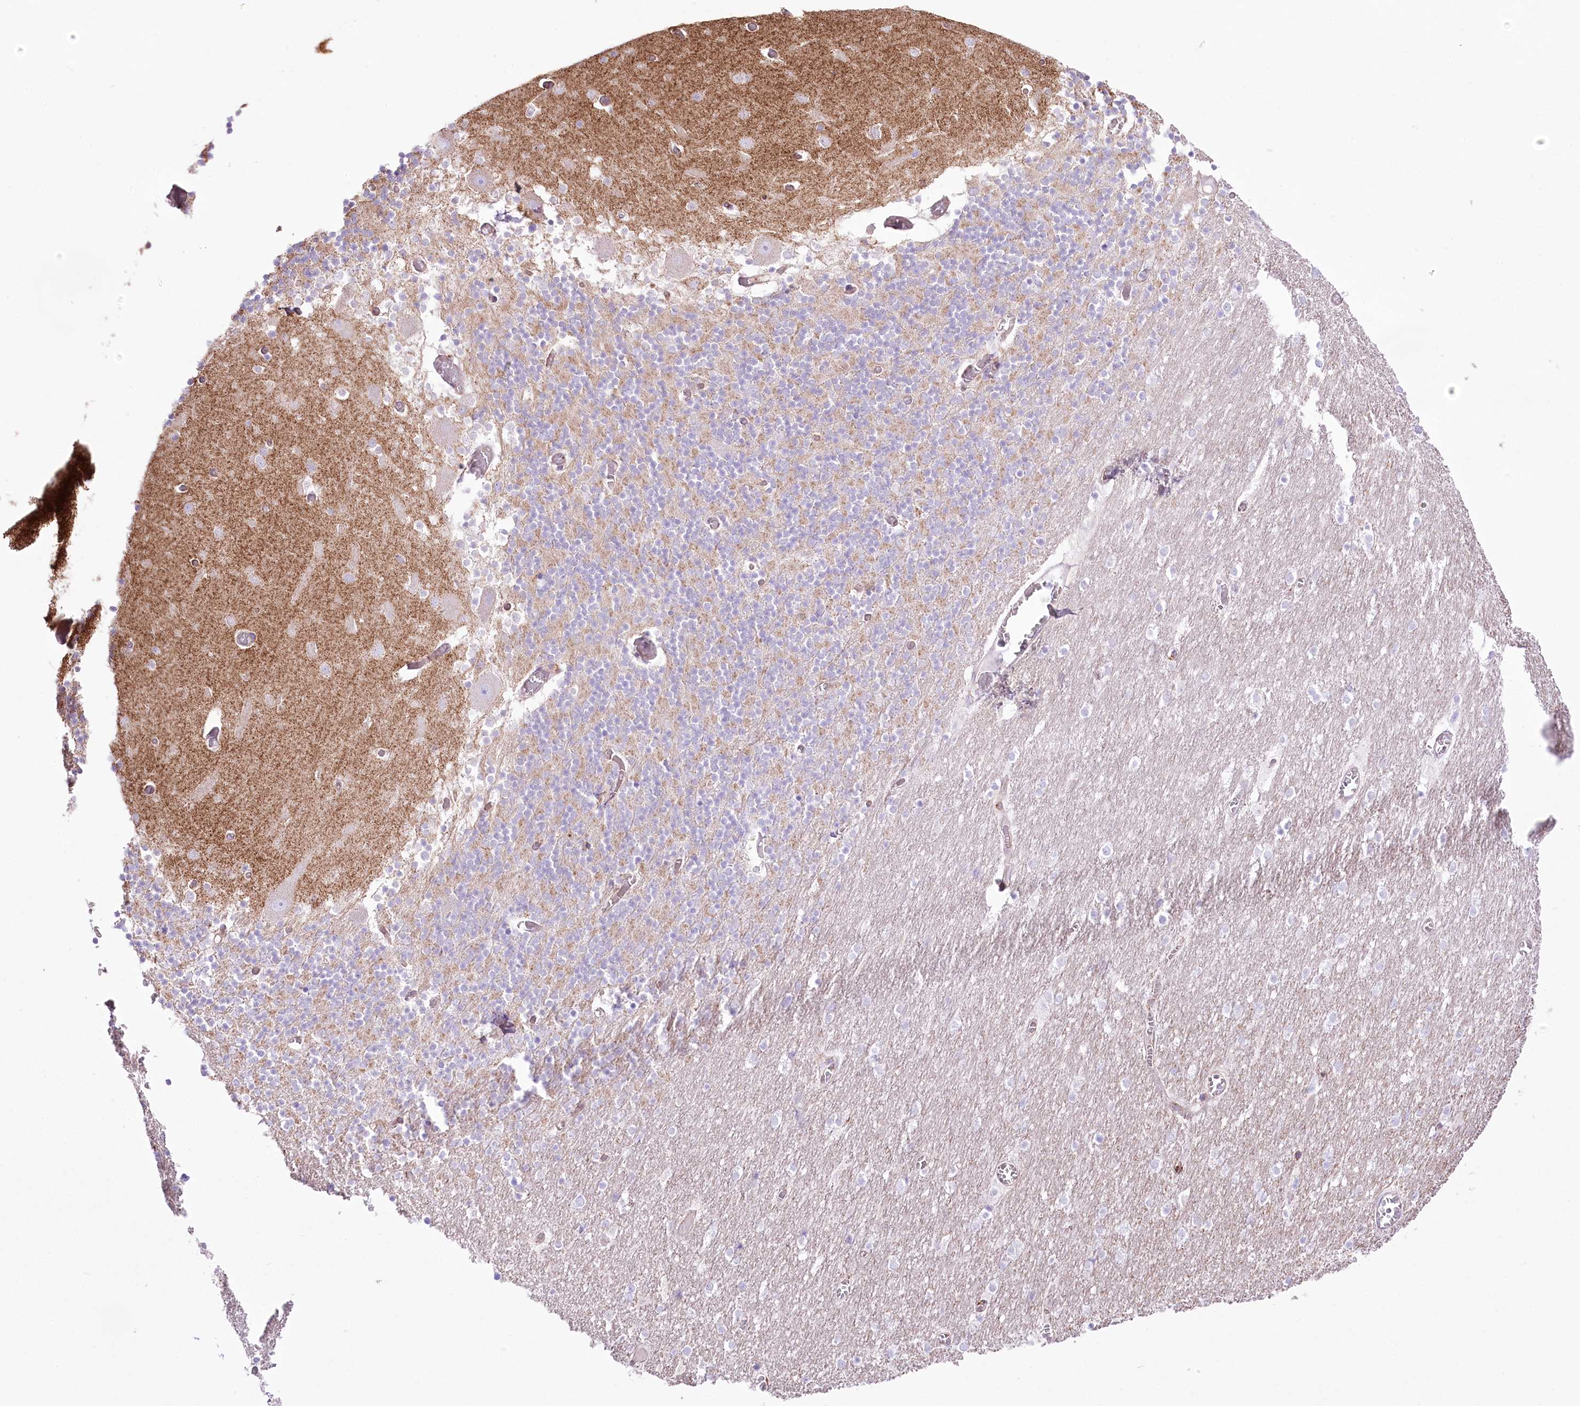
{"staining": {"intensity": "negative", "quantity": "none", "location": "none"}, "tissue": "cerebellum", "cell_type": "Cells in granular layer", "image_type": "normal", "snomed": [{"axis": "morphology", "description": "Normal tissue, NOS"}, {"axis": "topography", "description": "Cerebellum"}], "caption": "This photomicrograph is of benign cerebellum stained with IHC to label a protein in brown with the nuclei are counter-stained blue. There is no expression in cells in granular layer. (DAB (3,3'-diaminobenzidine) immunohistochemistry visualized using brightfield microscopy, high magnification).", "gene": "FAM216A", "patient": {"sex": "female", "age": 28}}